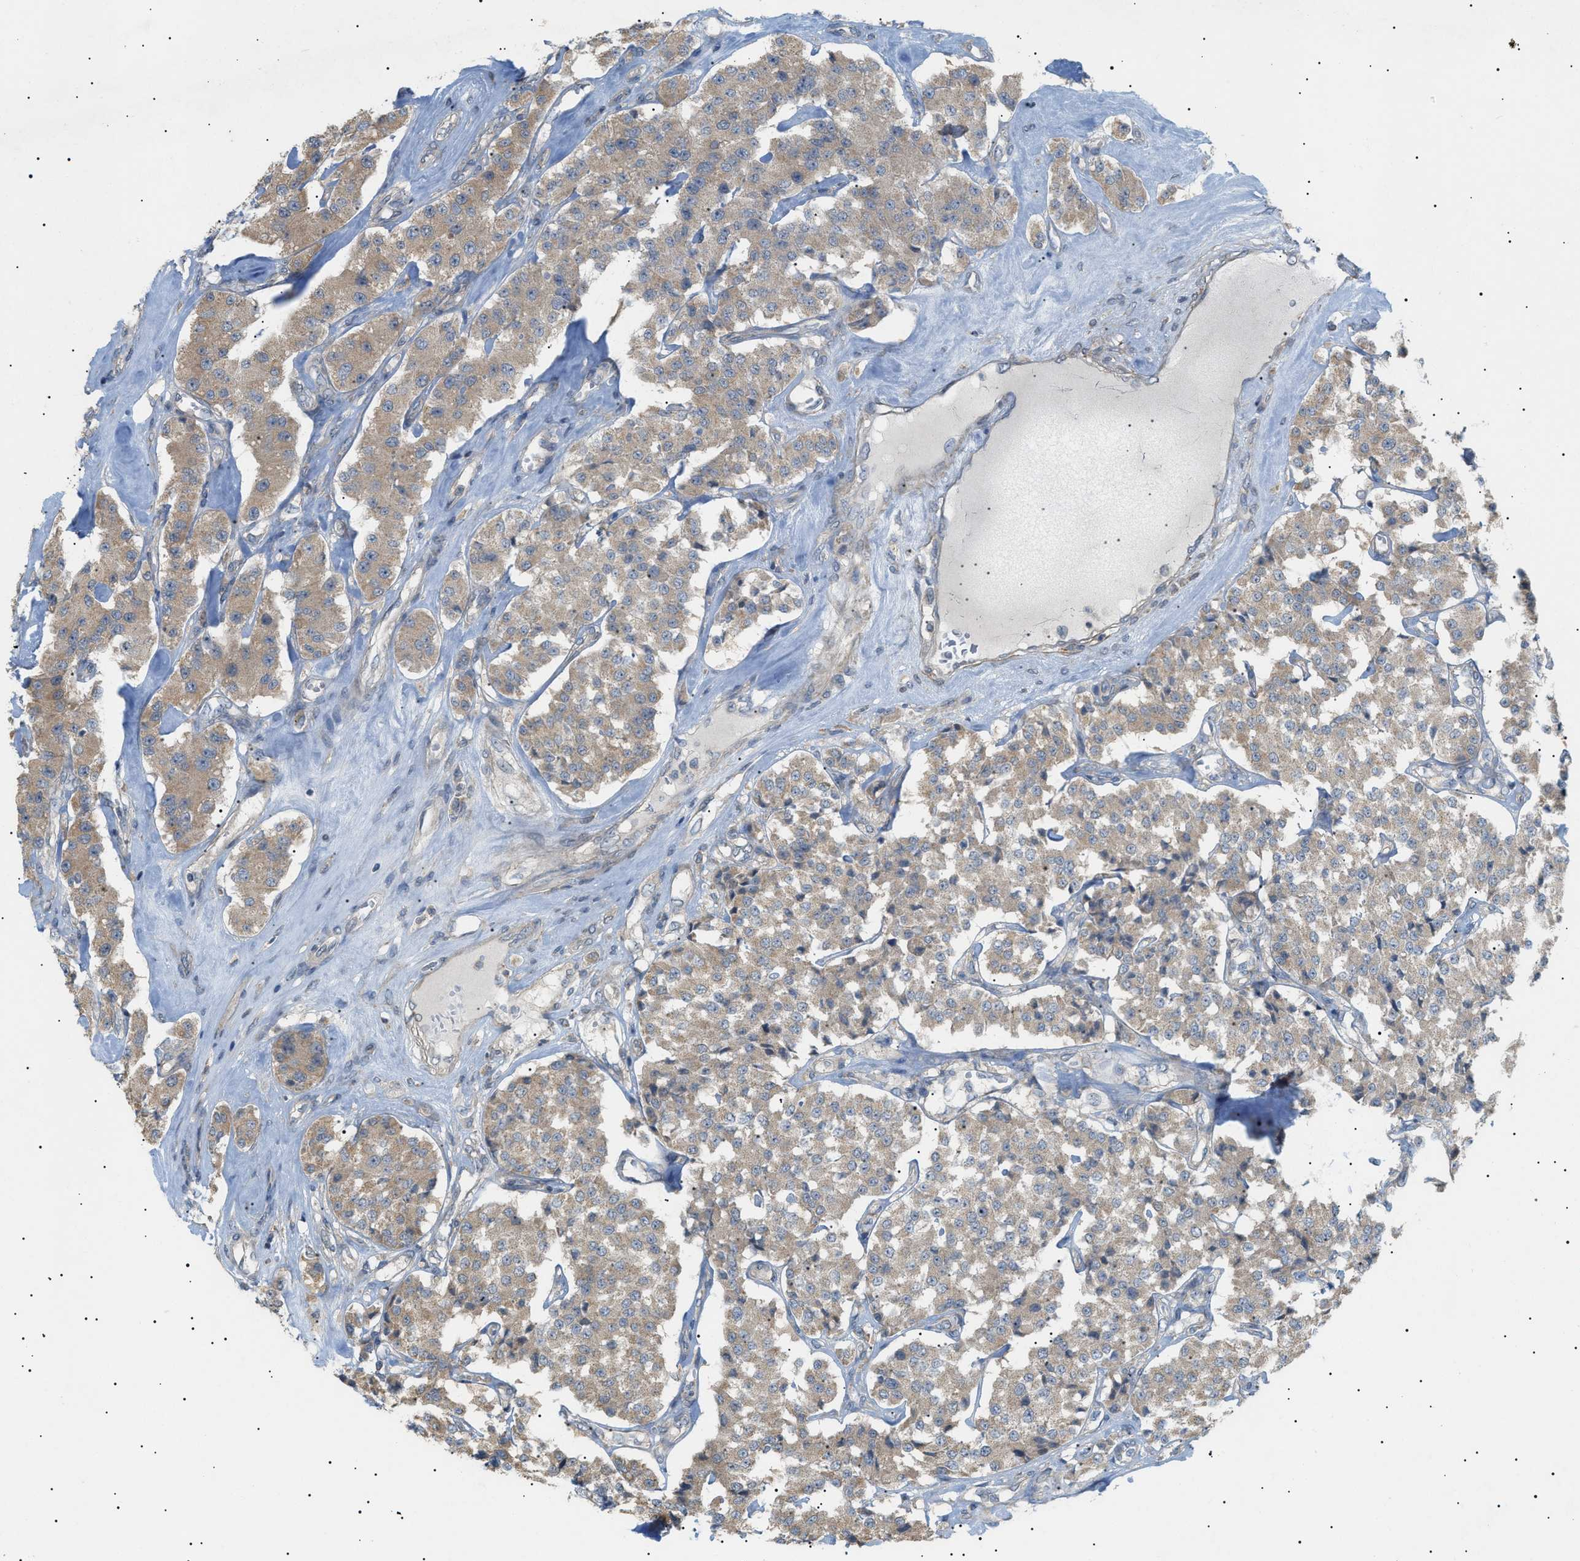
{"staining": {"intensity": "weak", "quantity": ">75%", "location": "cytoplasmic/membranous"}, "tissue": "carcinoid", "cell_type": "Tumor cells", "image_type": "cancer", "snomed": [{"axis": "morphology", "description": "Carcinoid, malignant, NOS"}, {"axis": "topography", "description": "Pancreas"}], "caption": "Immunohistochemistry (IHC) micrograph of neoplastic tissue: human carcinoid stained using immunohistochemistry reveals low levels of weak protein expression localized specifically in the cytoplasmic/membranous of tumor cells, appearing as a cytoplasmic/membranous brown color.", "gene": "IRS2", "patient": {"sex": "male", "age": 41}}